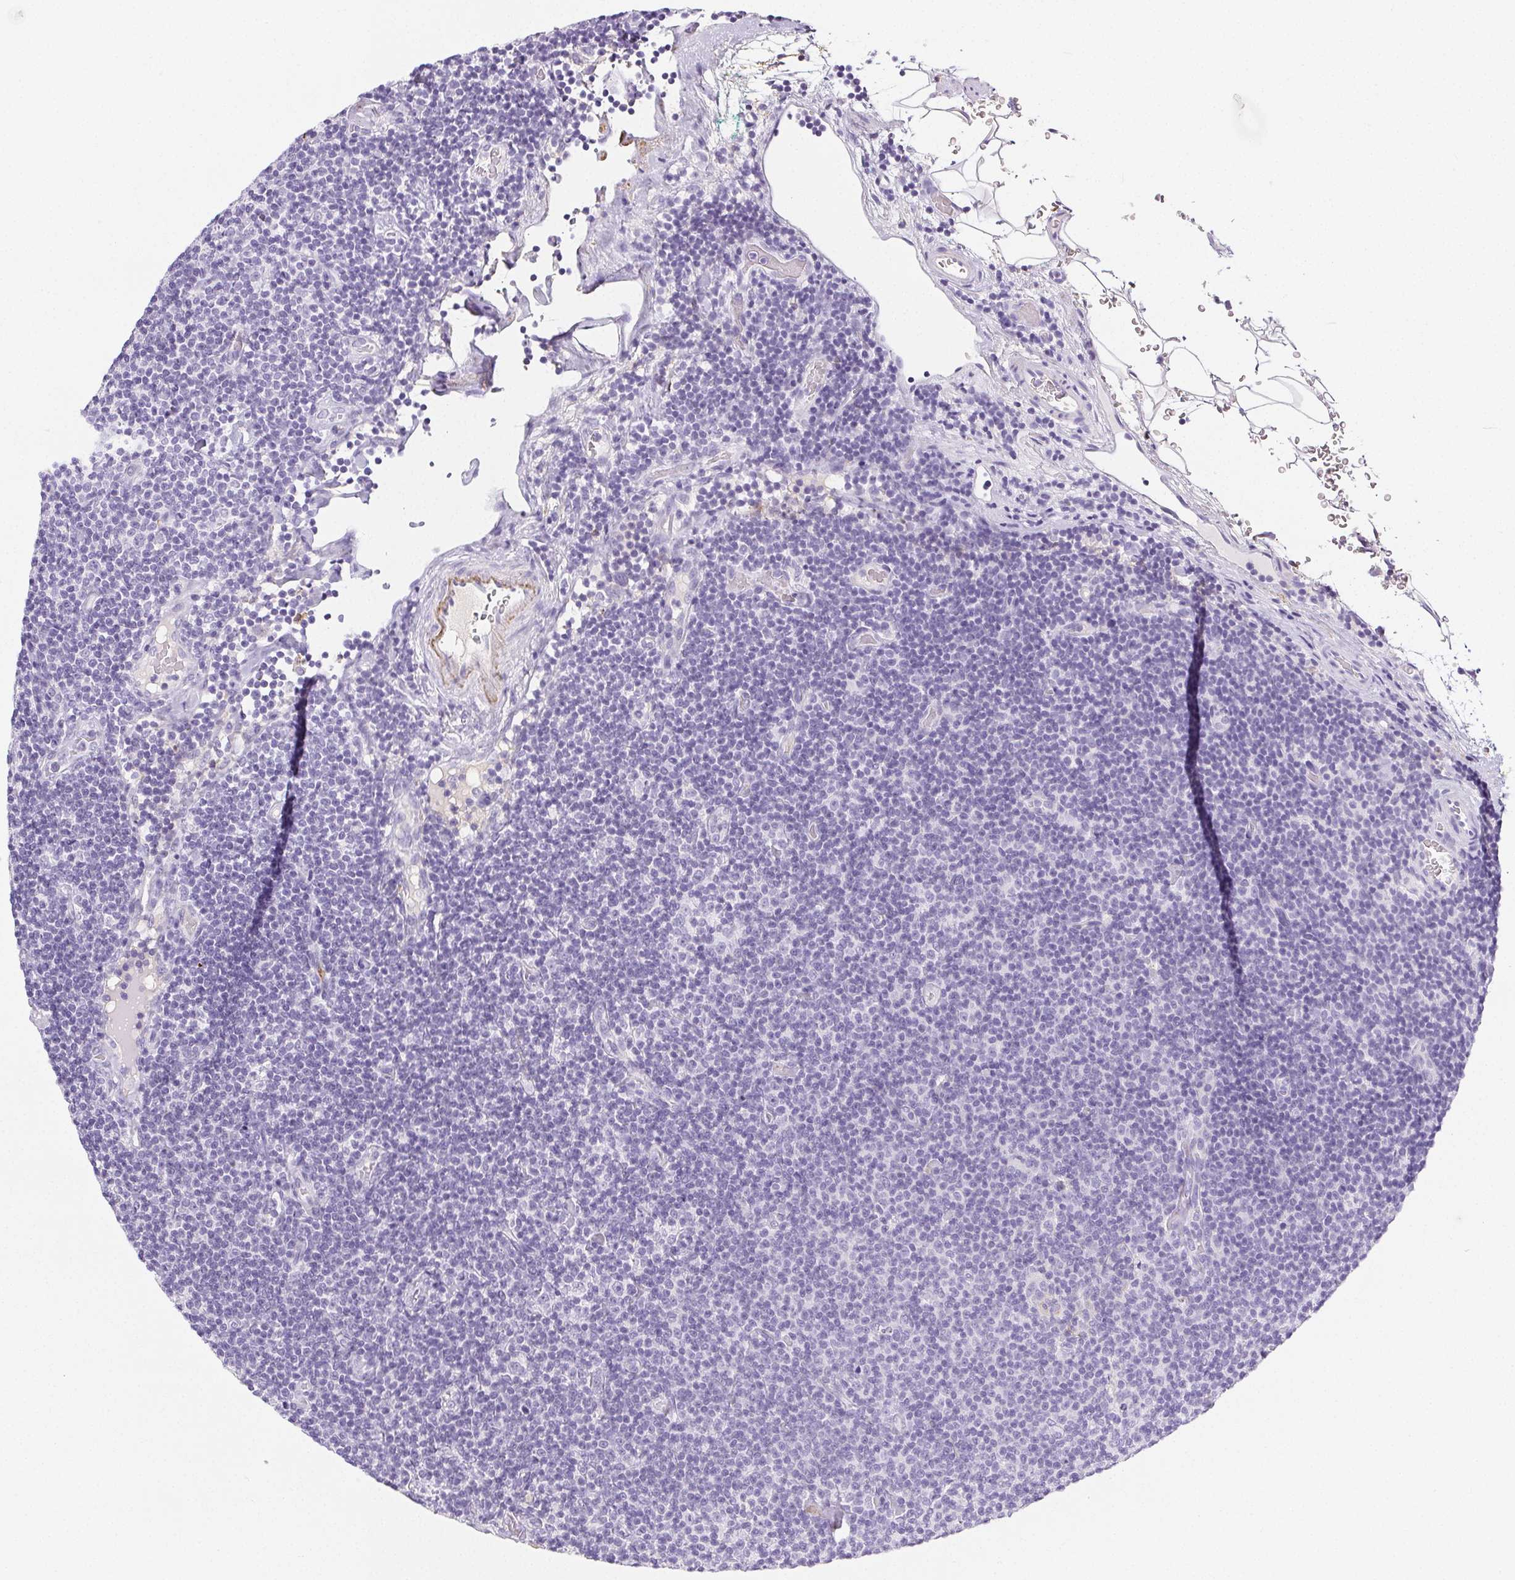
{"staining": {"intensity": "negative", "quantity": "none", "location": "none"}, "tissue": "lymphoma", "cell_type": "Tumor cells", "image_type": "cancer", "snomed": [{"axis": "morphology", "description": "Malignant lymphoma, non-Hodgkin's type, Low grade"}, {"axis": "topography", "description": "Lymph node"}], "caption": "Lymphoma stained for a protein using IHC exhibits no expression tumor cells.", "gene": "VTN", "patient": {"sex": "male", "age": 81}}